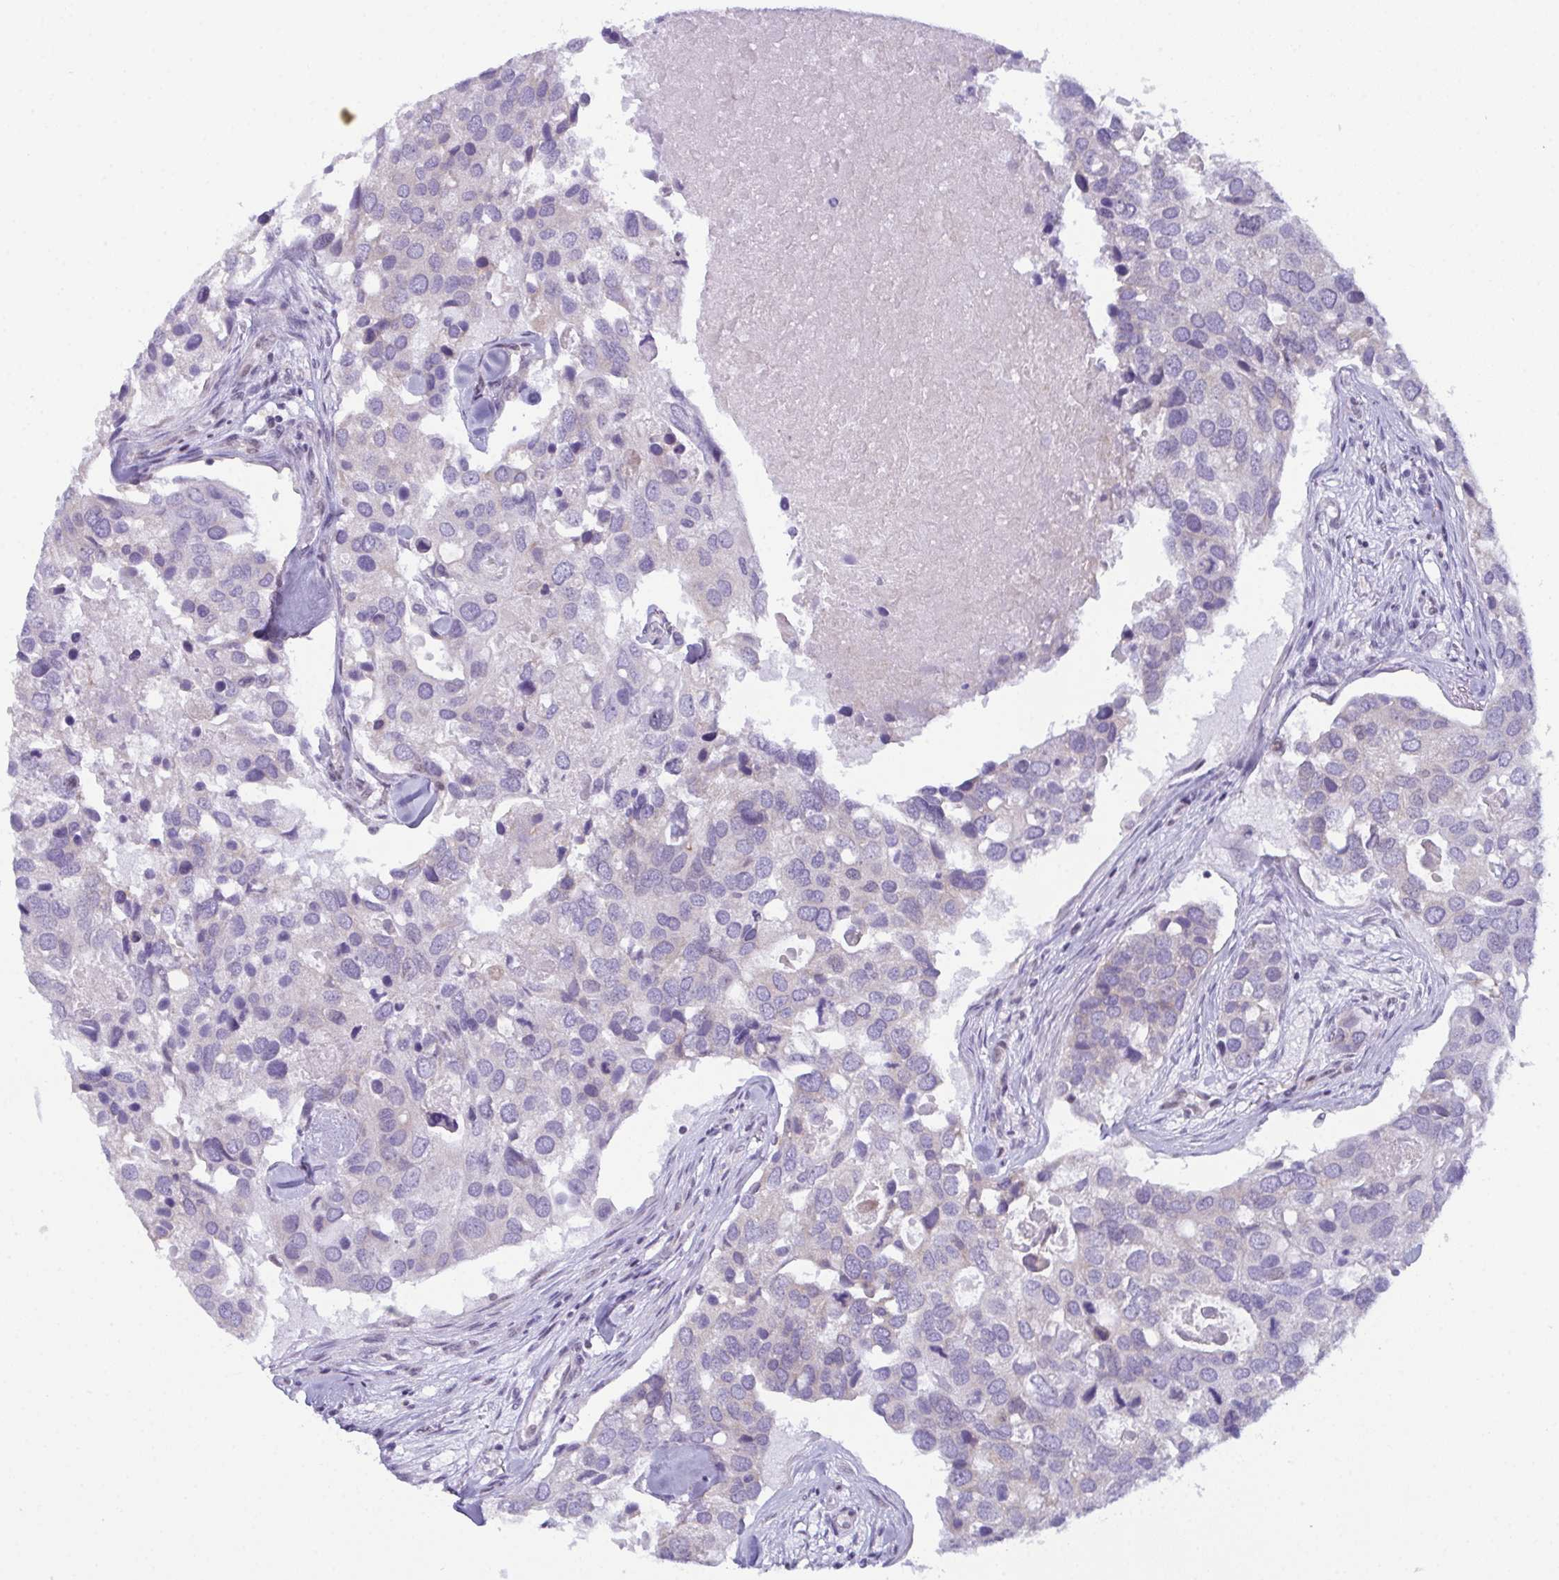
{"staining": {"intensity": "negative", "quantity": "none", "location": "none"}, "tissue": "breast cancer", "cell_type": "Tumor cells", "image_type": "cancer", "snomed": [{"axis": "morphology", "description": "Duct carcinoma"}, {"axis": "topography", "description": "Breast"}], "caption": "DAB immunohistochemical staining of human breast cancer (infiltrating ductal carcinoma) displays no significant staining in tumor cells.", "gene": "RBM7", "patient": {"sex": "female", "age": 83}}